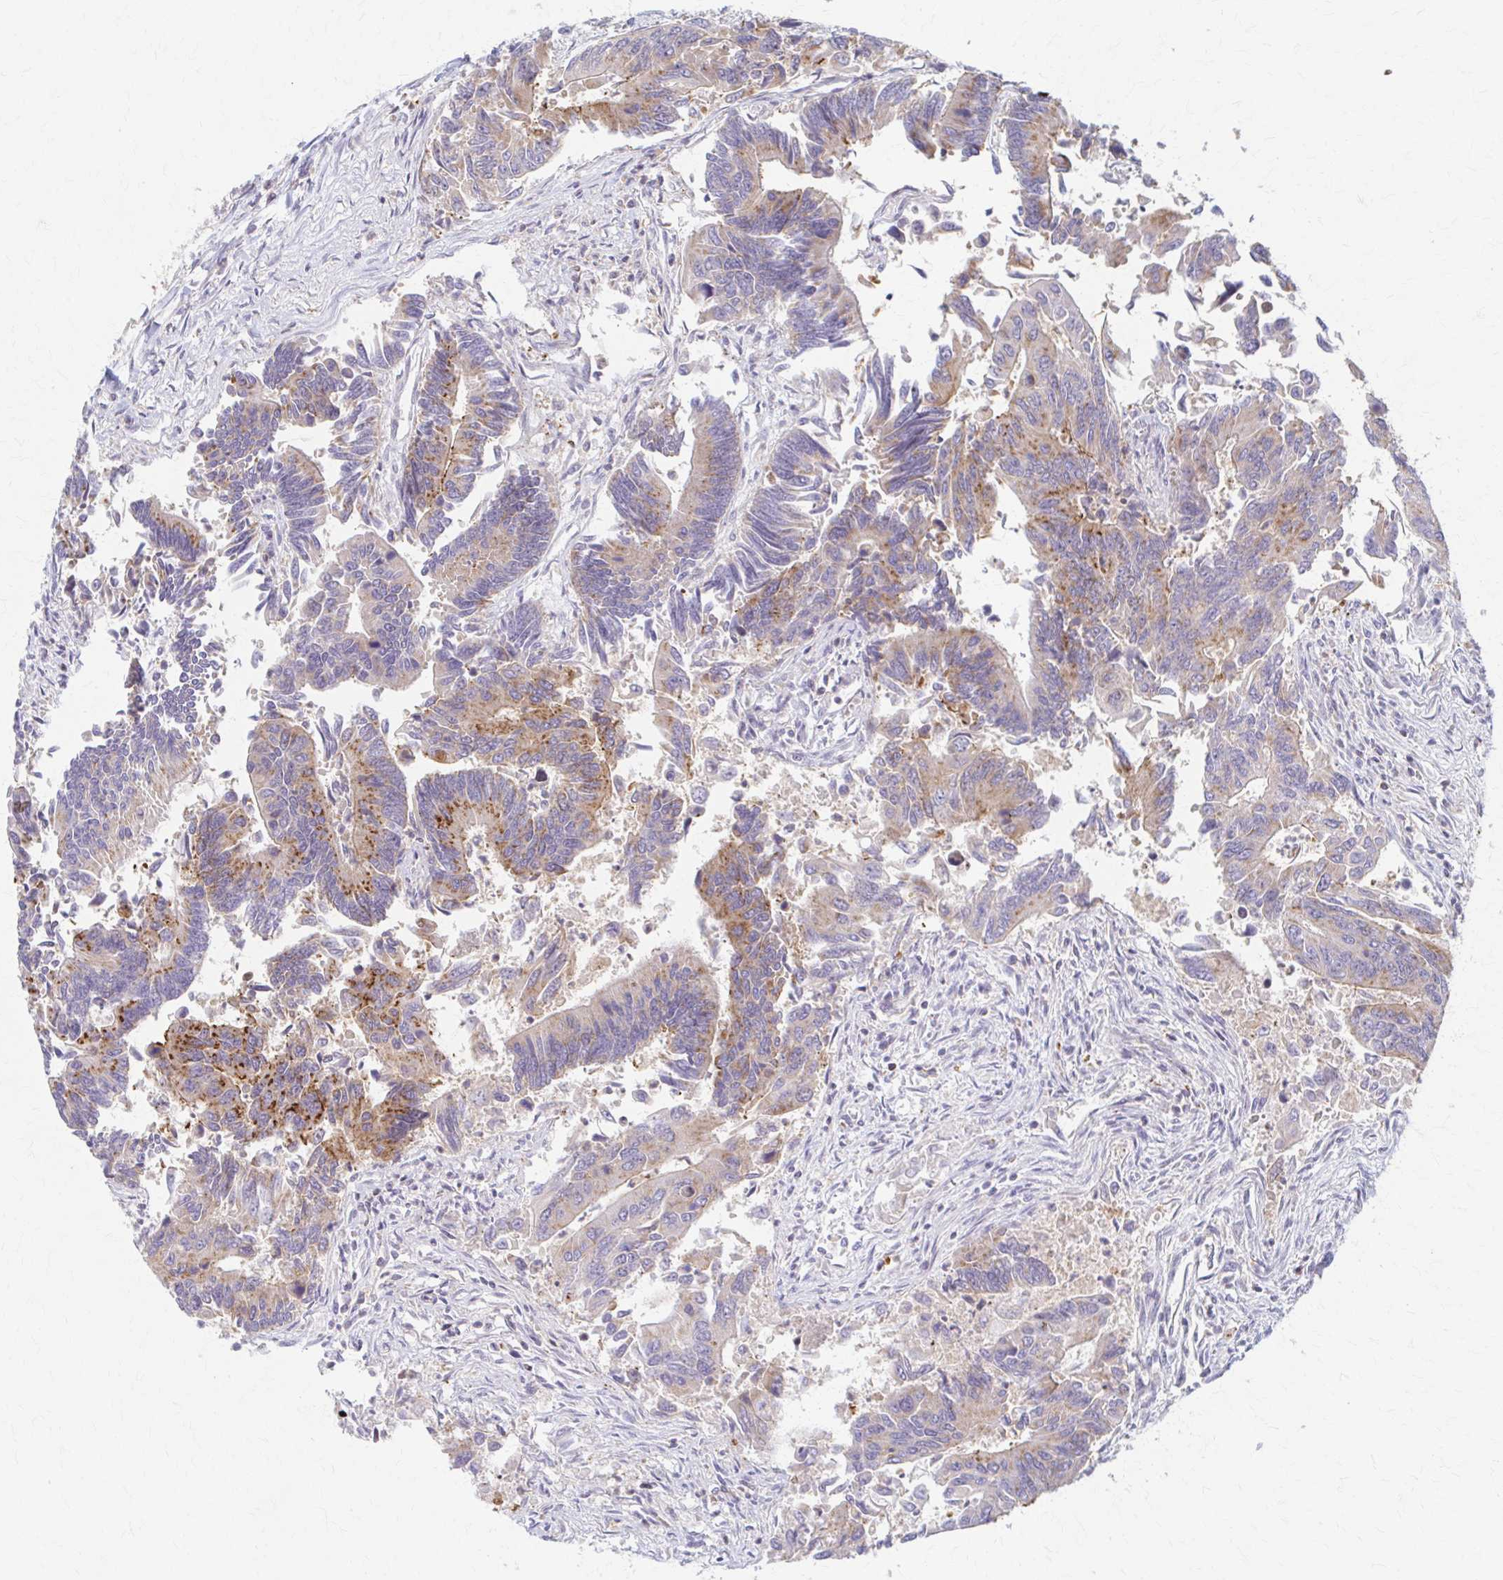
{"staining": {"intensity": "moderate", "quantity": "<25%", "location": "cytoplasmic/membranous"}, "tissue": "colorectal cancer", "cell_type": "Tumor cells", "image_type": "cancer", "snomed": [{"axis": "morphology", "description": "Adenocarcinoma, NOS"}, {"axis": "topography", "description": "Colon"}], "caption": "Immunohistochemistry (IHC) histopathology image of human adenocarcinoma (colorectal) stained for a protein (brown), which demonstrates low levels of moderate cytoplasmic/membranous positivity in approximately <25% of tumor cells.", "gene": "ARHGAP35", "patient": {"sex": "female", "age": 67}}